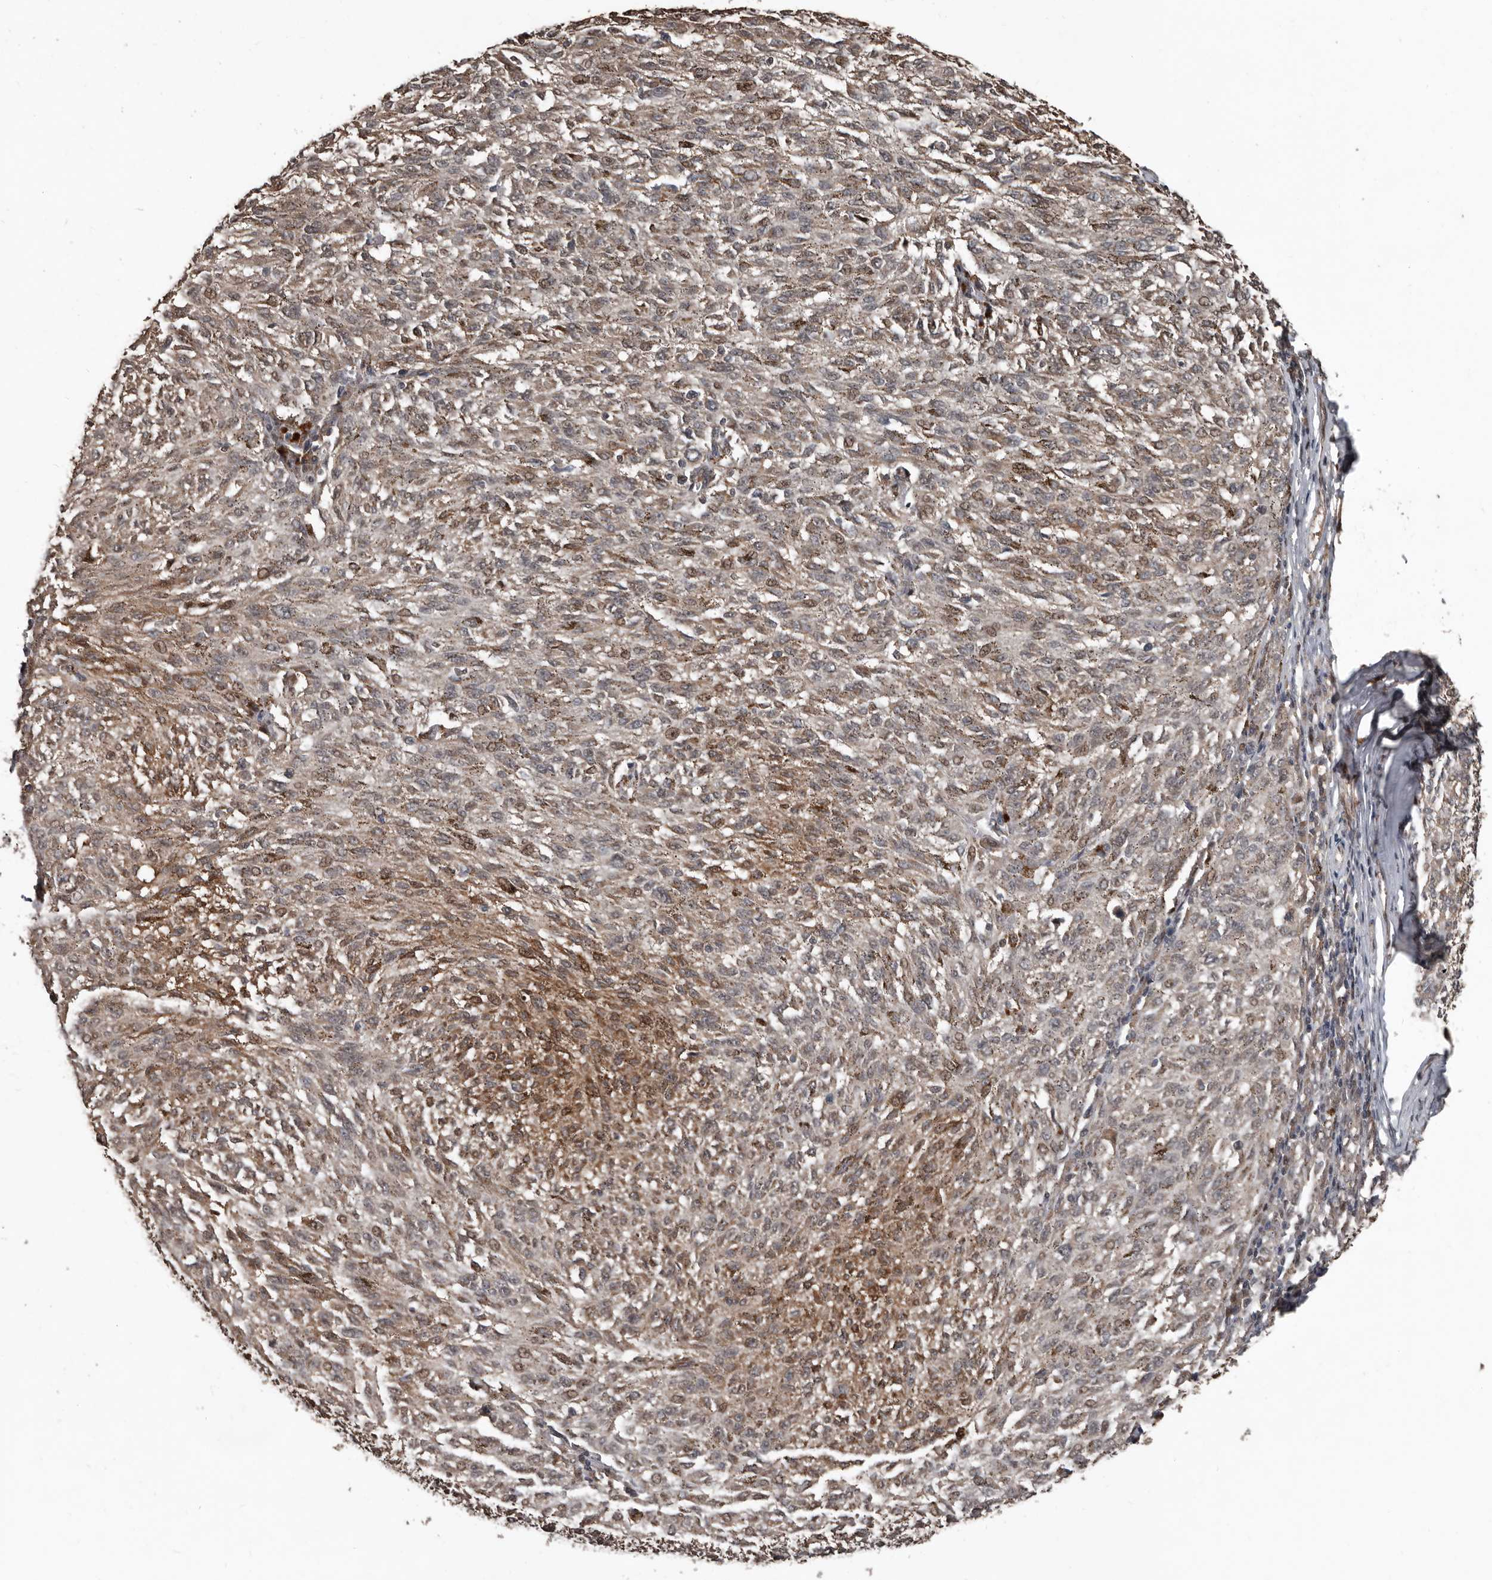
{"staining": {"intensity": "weak", "quantity": ">75%", "location": "cytoplasmic/membranous,nuclear"}, "tissue": "melanoma", "cell_type": "Tumor cells", "image_type": "cancer", "snomed": [{"axis": "morphology", "description": "Malignant melanoma, NOS"}, {"axis": "topography", "description": "Skin"}], "caption": "Malignant melanoma tissue exhibits weak cytoplasmic/membranous and nuclear expression in approximately >75% of tumor cells, visualized by immunohistochemistry.", "gene": "FSBP", "patient": {"sex": "female", "age": 72}}